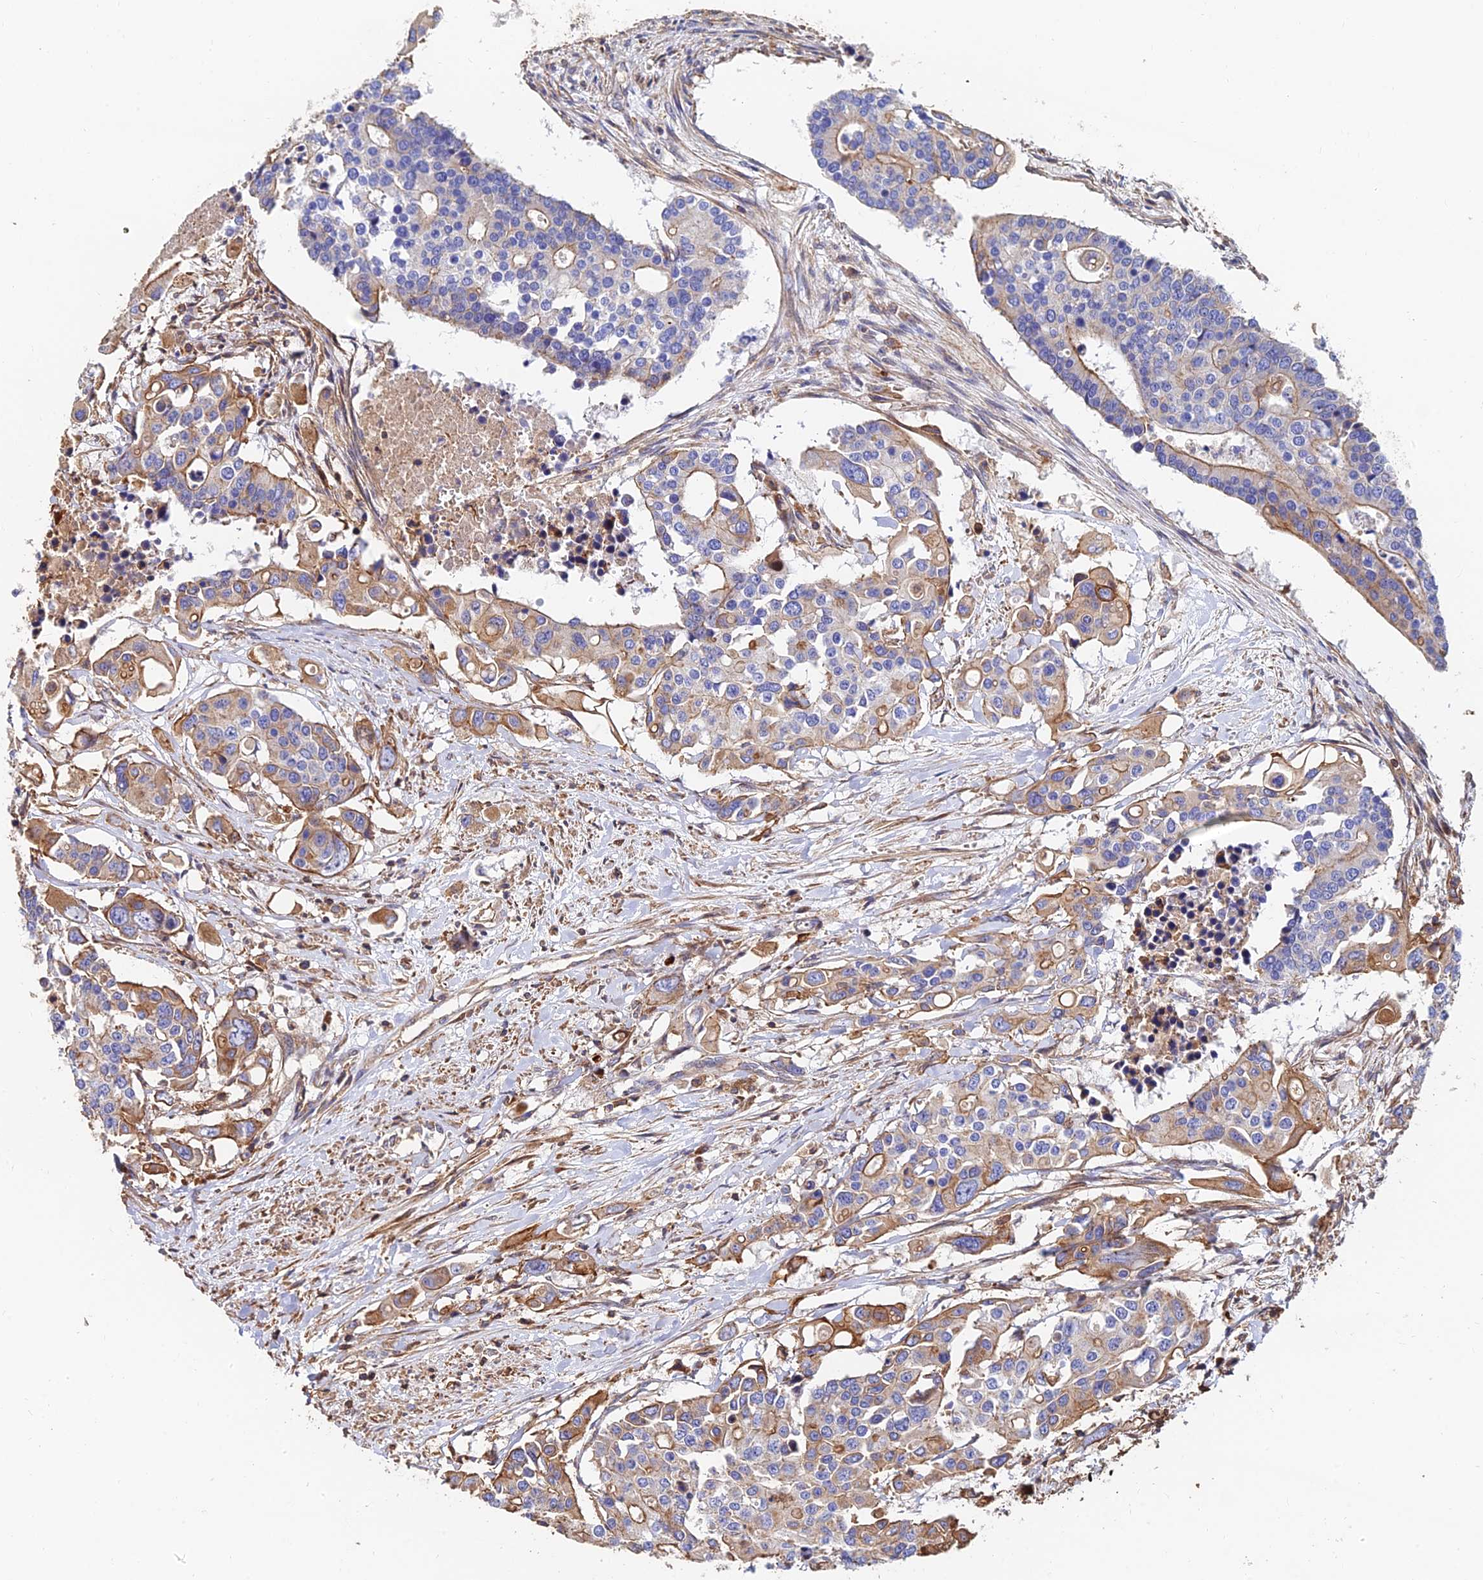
{"staining": {"intensity": "moderate", "quantity": "25%-75%", "location": "cytoplasmic/membranous"}, "tissue": "colorectal cancer", "cell_type": "Tumor cells", "image_type": "cancer", "snomed": [{"axis": "morphology", "description": "Adenocarcinoma, NOS"}, {"axis": "topography", "description": "Colon"}], "caption": "Immunohistochemistry (IHC) of human colorectal cancer demonstrates medium levels of moderate cytoplasmic/membranous positivity in about 25%-75% of tumor cells. (brown staining indicates protein expression, while blue staining denotes nuclei).", "gene": "EXT1", "patient": {"sex": "male", "age": 77}}